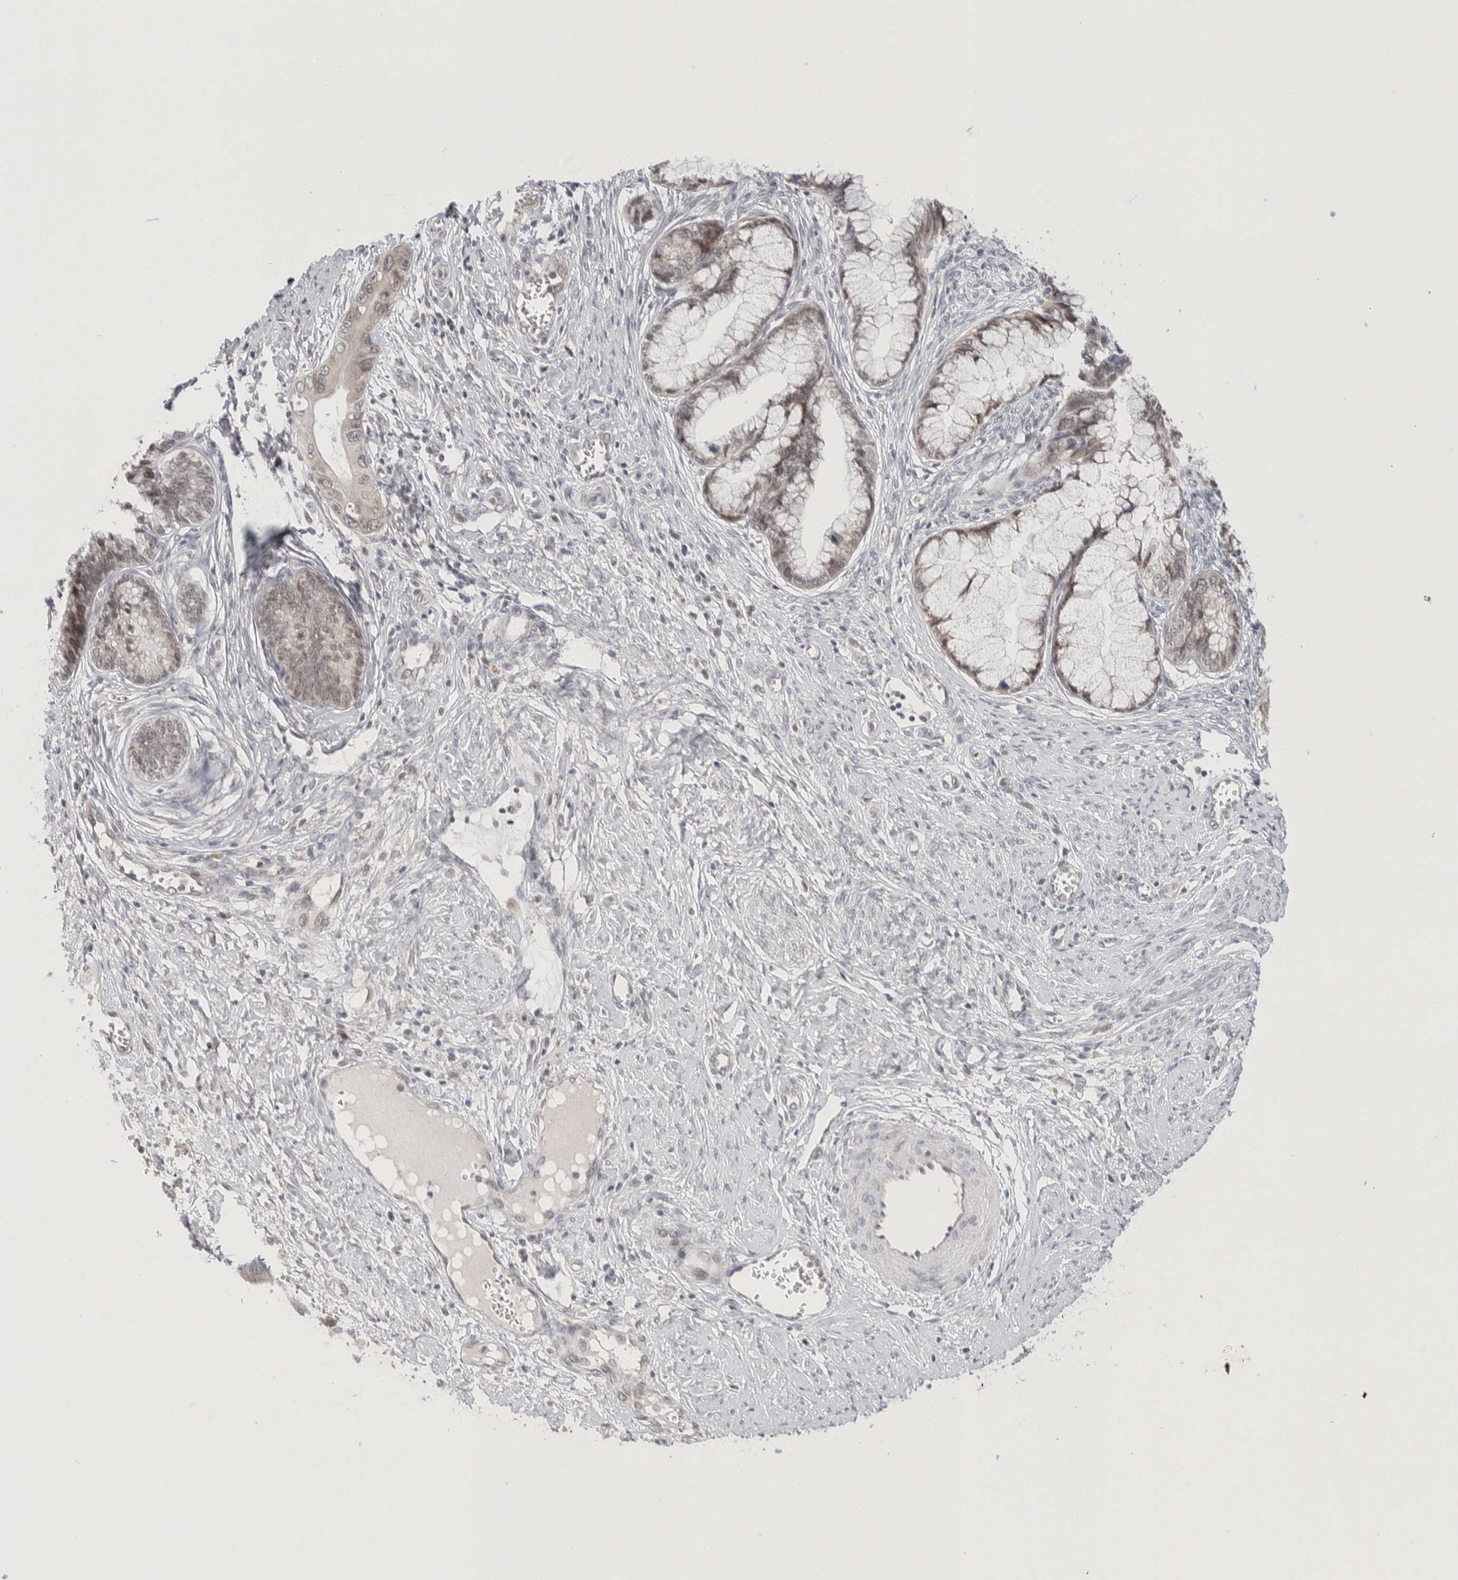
{"staining": {"intensity": "weak", "quantity": ">75%", "location": "cytoplasmic/membranous,nuclear"}, "tissue": "cervical cancer", "cell_type": "Tumor cells", "image_type": "cancer", "snomed": [{"axis": "morphology", "description": "Adenocarcinoma, NOS"}, {"axis": "topography", "description": "Cervix"}], "caption": "Tumor cells exhibit weak cytoplasmic/membranous and nuclear positivity in about >75% of cells in cervical adenocarcinoma. Nuclei are stained in blue.", "gene": "CRAT", "patient": {"sex": "female", "age": 44}}